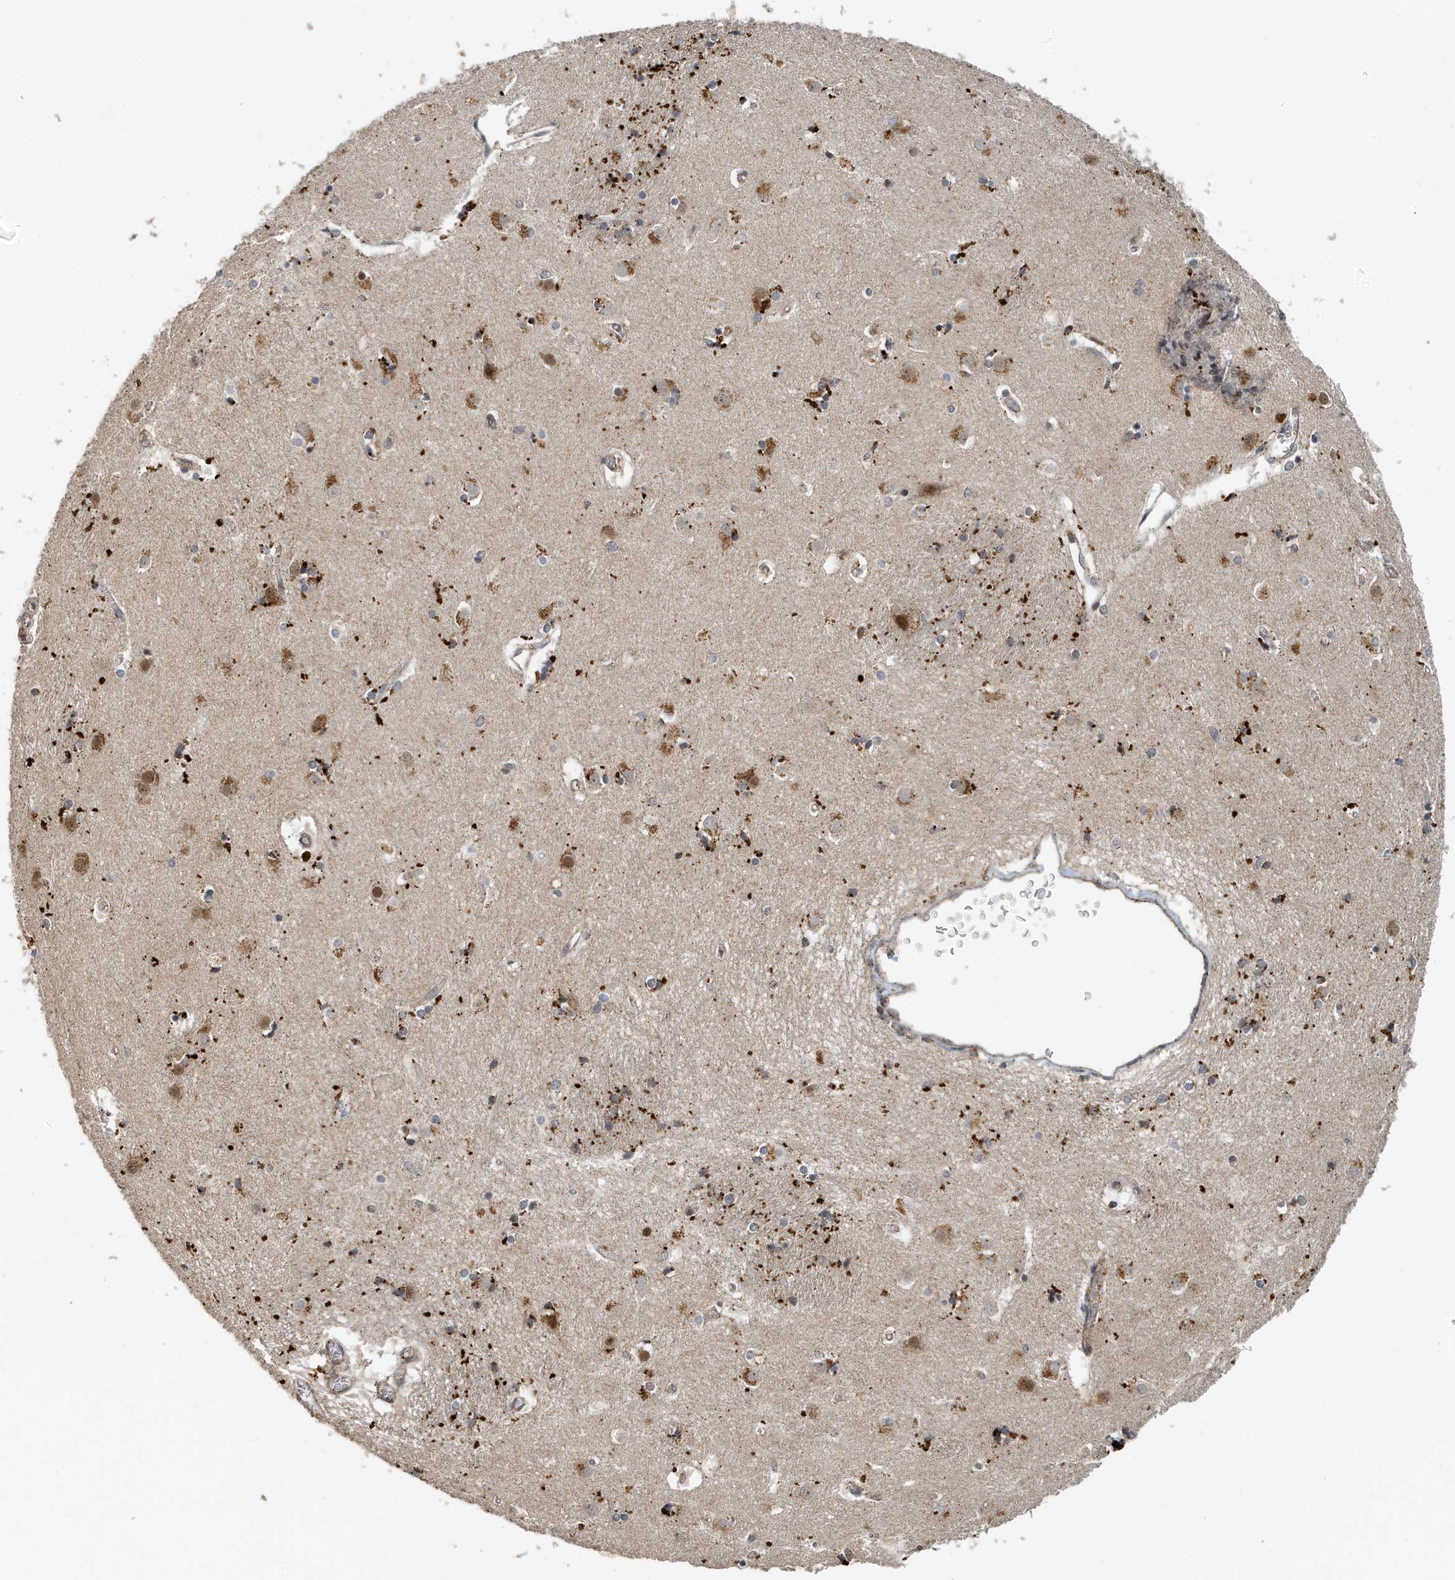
{"staining": {"intensity": "moderate", "quantity": "25%-75%", "location": "cytoplasmic/membranous"}, "tissue": "caudate", "cell_type": "Glial cells", "image_type": "normal", "snomed": [{"axis": "morphology", "description": "Normal tissue, NOS"}, {"axis": "topography", "description": "Lateral ventricle wall"}], "caption": "Unremarkable caudate shows moderate cytoplasmic/membranous positivity in about 25%-75% of glial cells (DAB (3,3'-diaminobenzidine) = brown stain, brightfield microscopy at high magnification)..", "gene": "KIF15", "patient": {"sex": "male", "age": 70}}